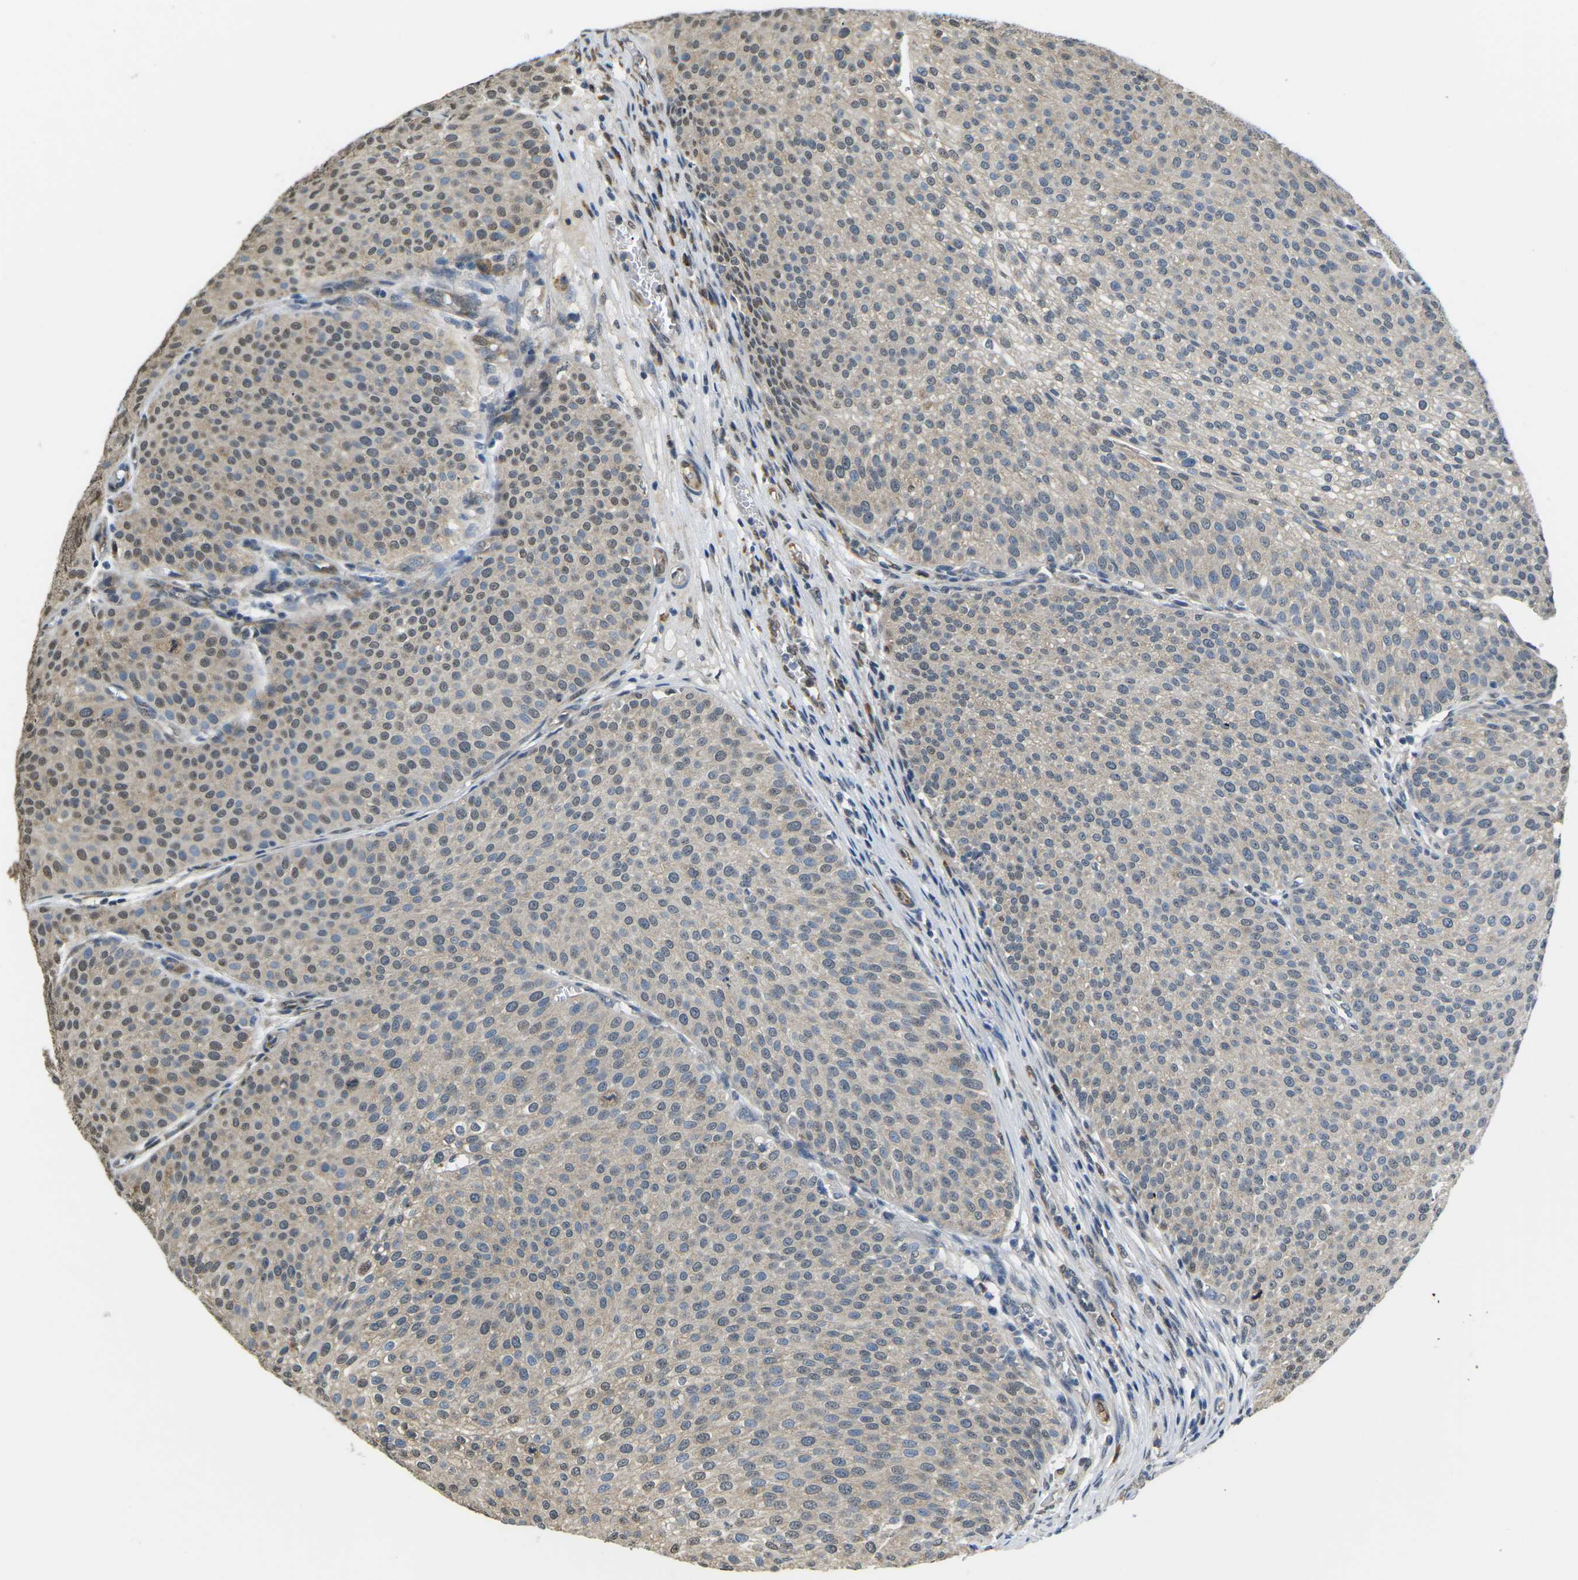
{"staining": {"intensity": "weak", "quantity": "<25%", "location": "cytoplasmic/membranous,nuclear"}, "tissue": "urothelial cancer", "cell_type": "Tumor cells", "image_type": "cancer", "snomed": [{"axis": "morphology", "description": "Urothelial carcinoma, Low grade"}, {"axis": "topography", "description": "Smooth muscle"}, {"axis": "topography", "description": "Urinary bladder"}], "caption": "Immunohistochemical staining of human urothelial cancer shows no significant positivity in tumor cells.", "gene": "ERBB4", "patient": {"sex": "male", "age": 60}}